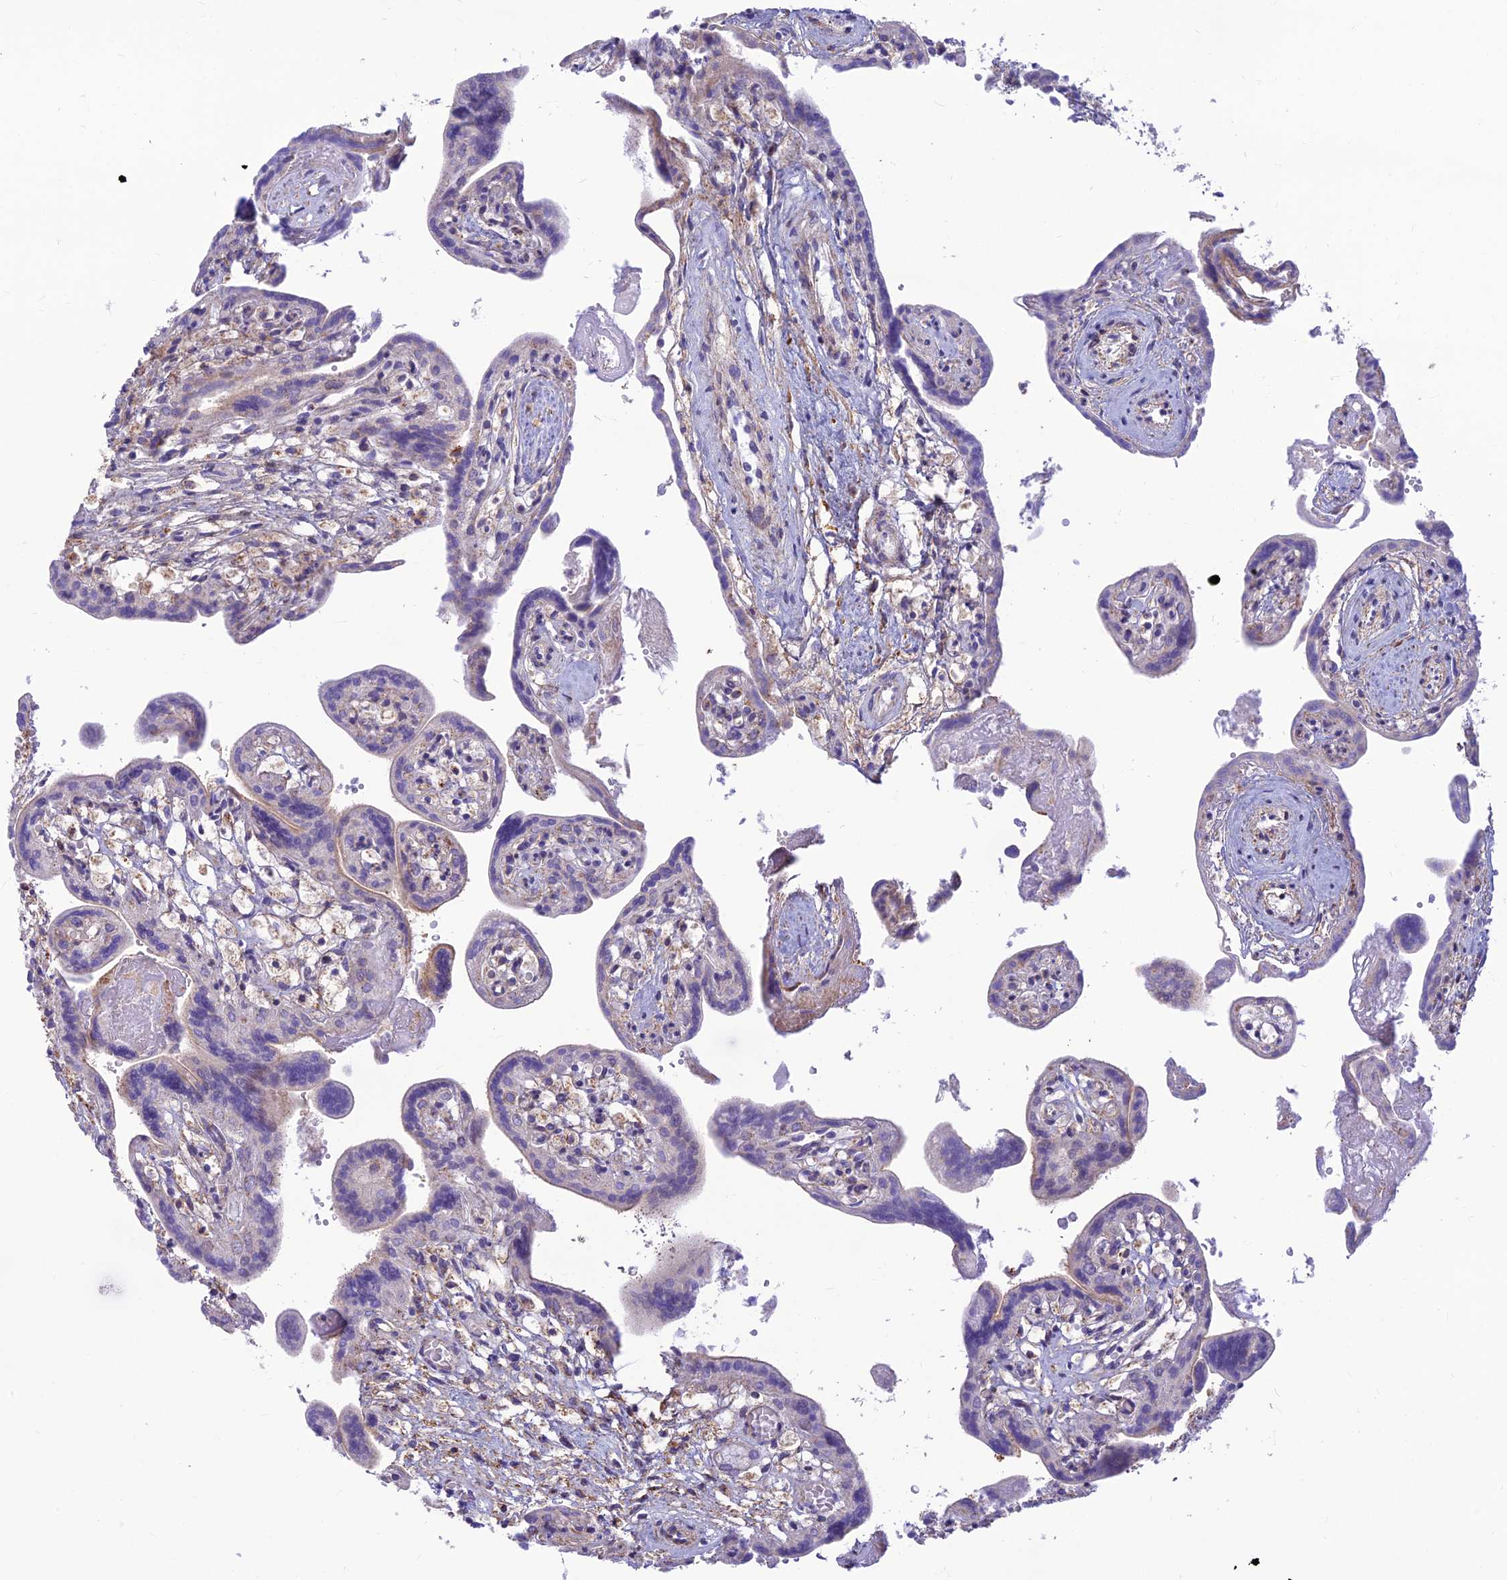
{"staining": {"intensity": "negative", "quantity": "none", "location": "none"}, "tissue": "placenta", "cell_type": "Decidual cells", "image_type": "normal", "snomed": [{"axis": "morphology", "description": "Normal tissue, NOS"}, {"axis": "topography", "description": "Placenta"}], "caption": "Immunohistochemistry (IHC) photomicrograph of normal placenta: human placenta stained with DAB displays no significant protein staining in decidual cells. (Stains: DAB (3,3'-diaminobenzidine) IHC with hematoxylin counter stain, Microscopy: brightfield microscopy at high magnification).", "gene": "POLR1G", "patient": {"sex": "female", "age": 37}}